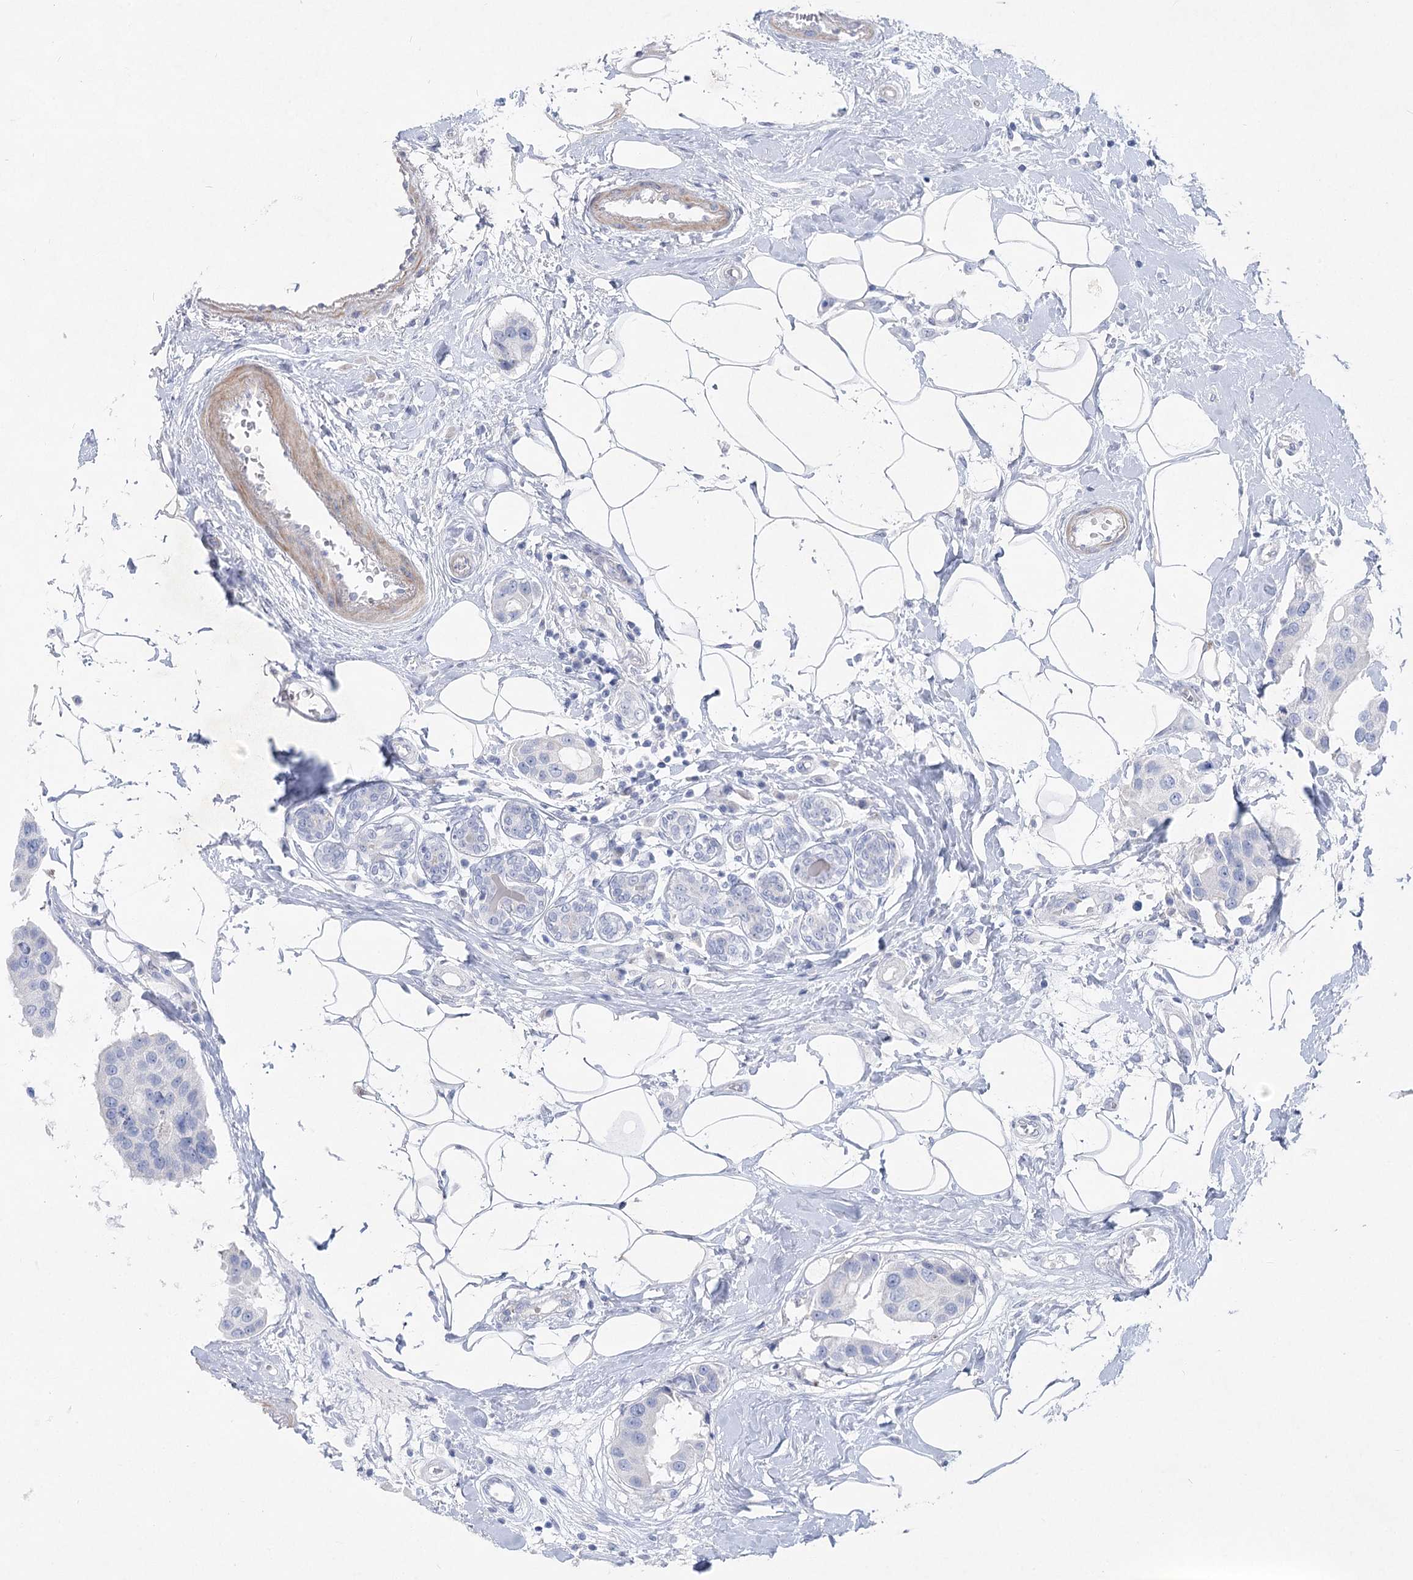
{"staining": {"intensity": "negative", "quantity": "none", "location": "none"}, "tissue": "breast cancer", "cell_type": "Tumor cells", "image_type": "cancer", "snomed": [{"axis": "morphology", "description": "Normal tissue, NOS"}, {"axis": "morphology", "description": "Duct carcinoma"}, {"axis": "topography", "description": "Breast"}], "caption": "Human breast intraductal carcinoma stained for a protein using IHC reveals no staining in tumor cells.", "gene": "WDR74", "patient": {"sex": "female", "age": 39}}